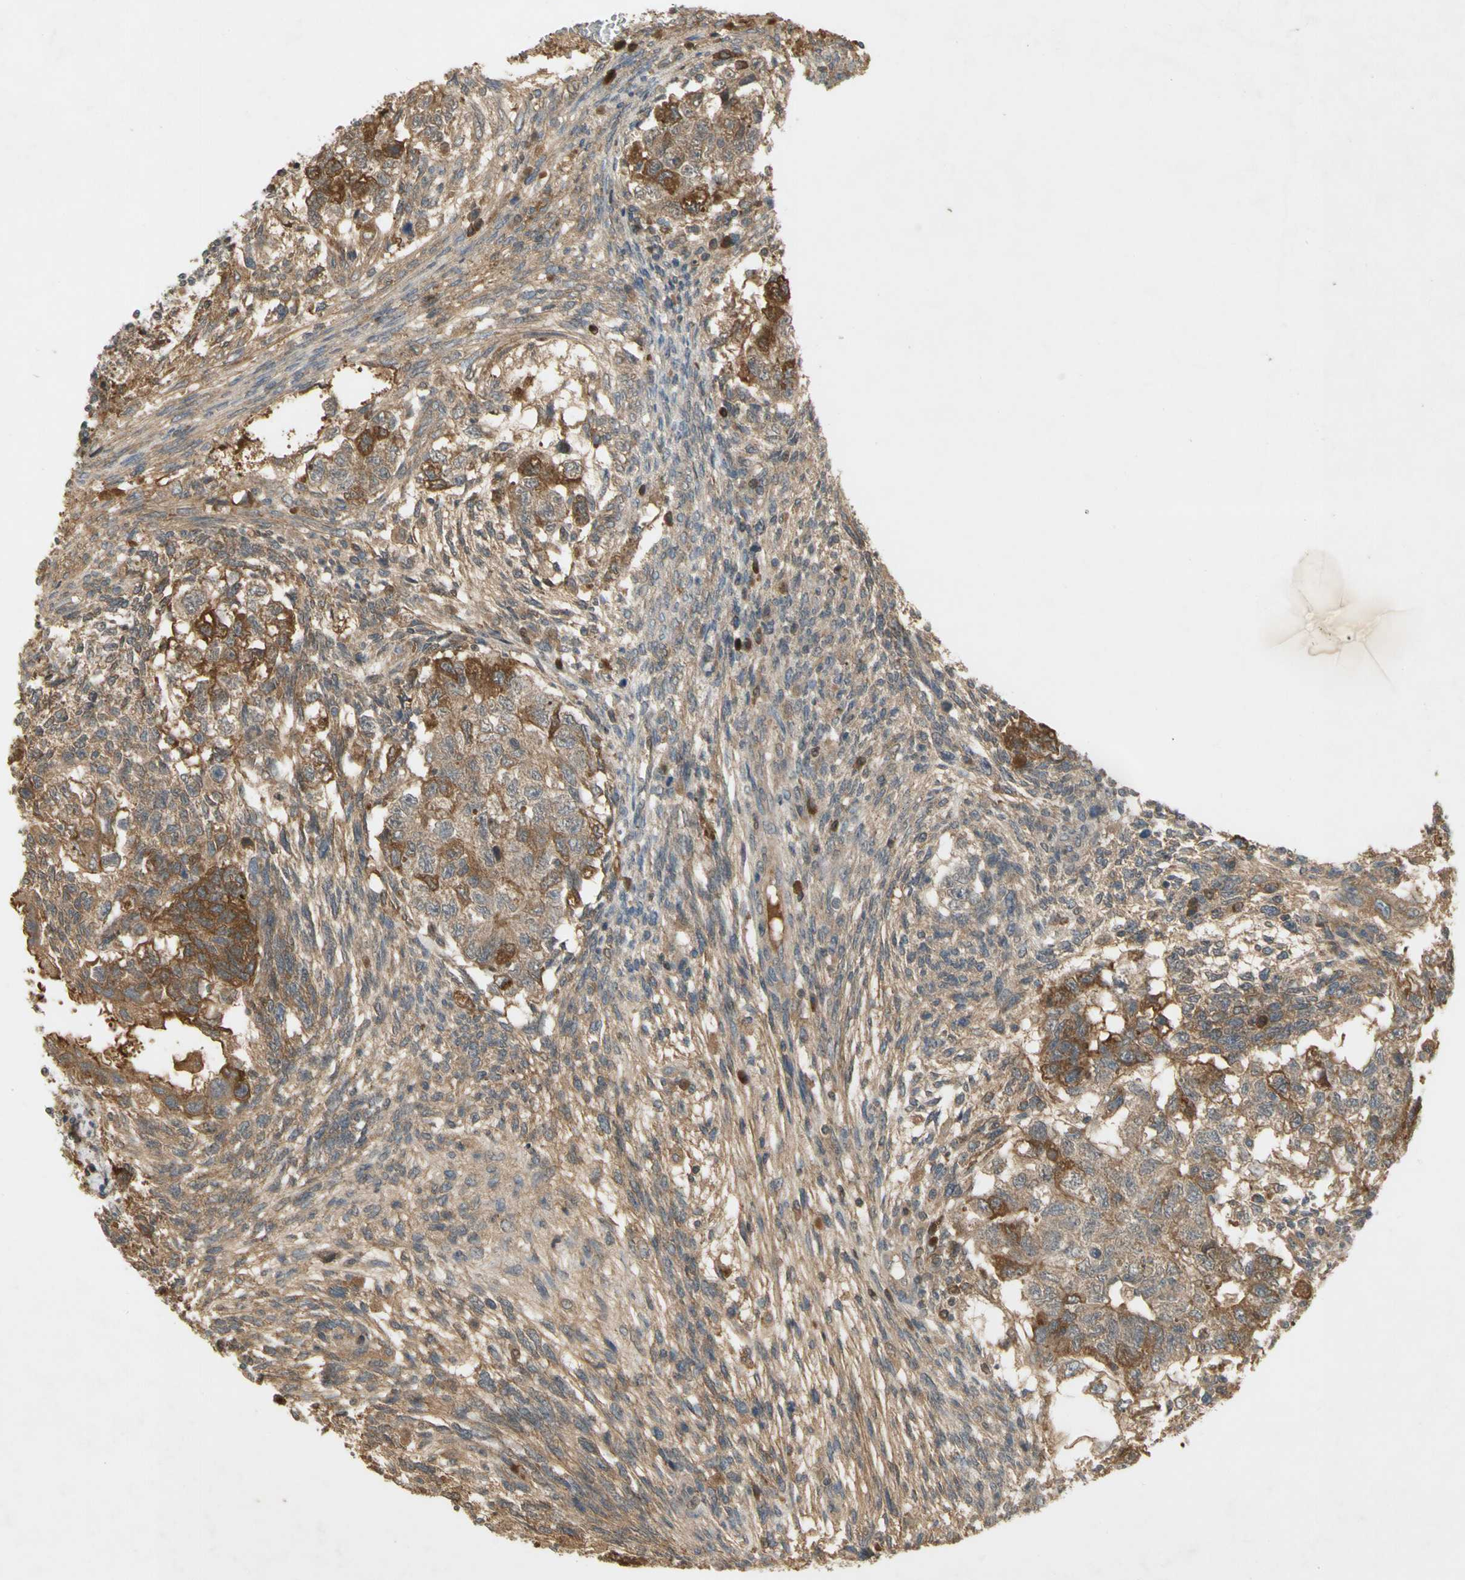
{"staining": {"intensity": "moderate", "quantity": "25%-75%", "location": "cytoplasmic/membranous"}, "tissue": "testis cancer", "cell_type": "Tumor cells", "image_type": "cancer", "snomed": [{"axis": "morphology", "description": "Normal tissue, NOS"}, {"axis": "morphology", "description": "Carcinoma, Embryonal, NOS"}, {"axis": "topography", "description": "Testis"}], "caption": "The image reveals immunohistochemical staining of testis cancer (embryonal carcinoma). There is moderate cytoplasmic/membranous staining is appreciated in about 25%-75% of tumor cells.", "gene": "NRG4", "patient": {"sex": "male", "age": 36}}